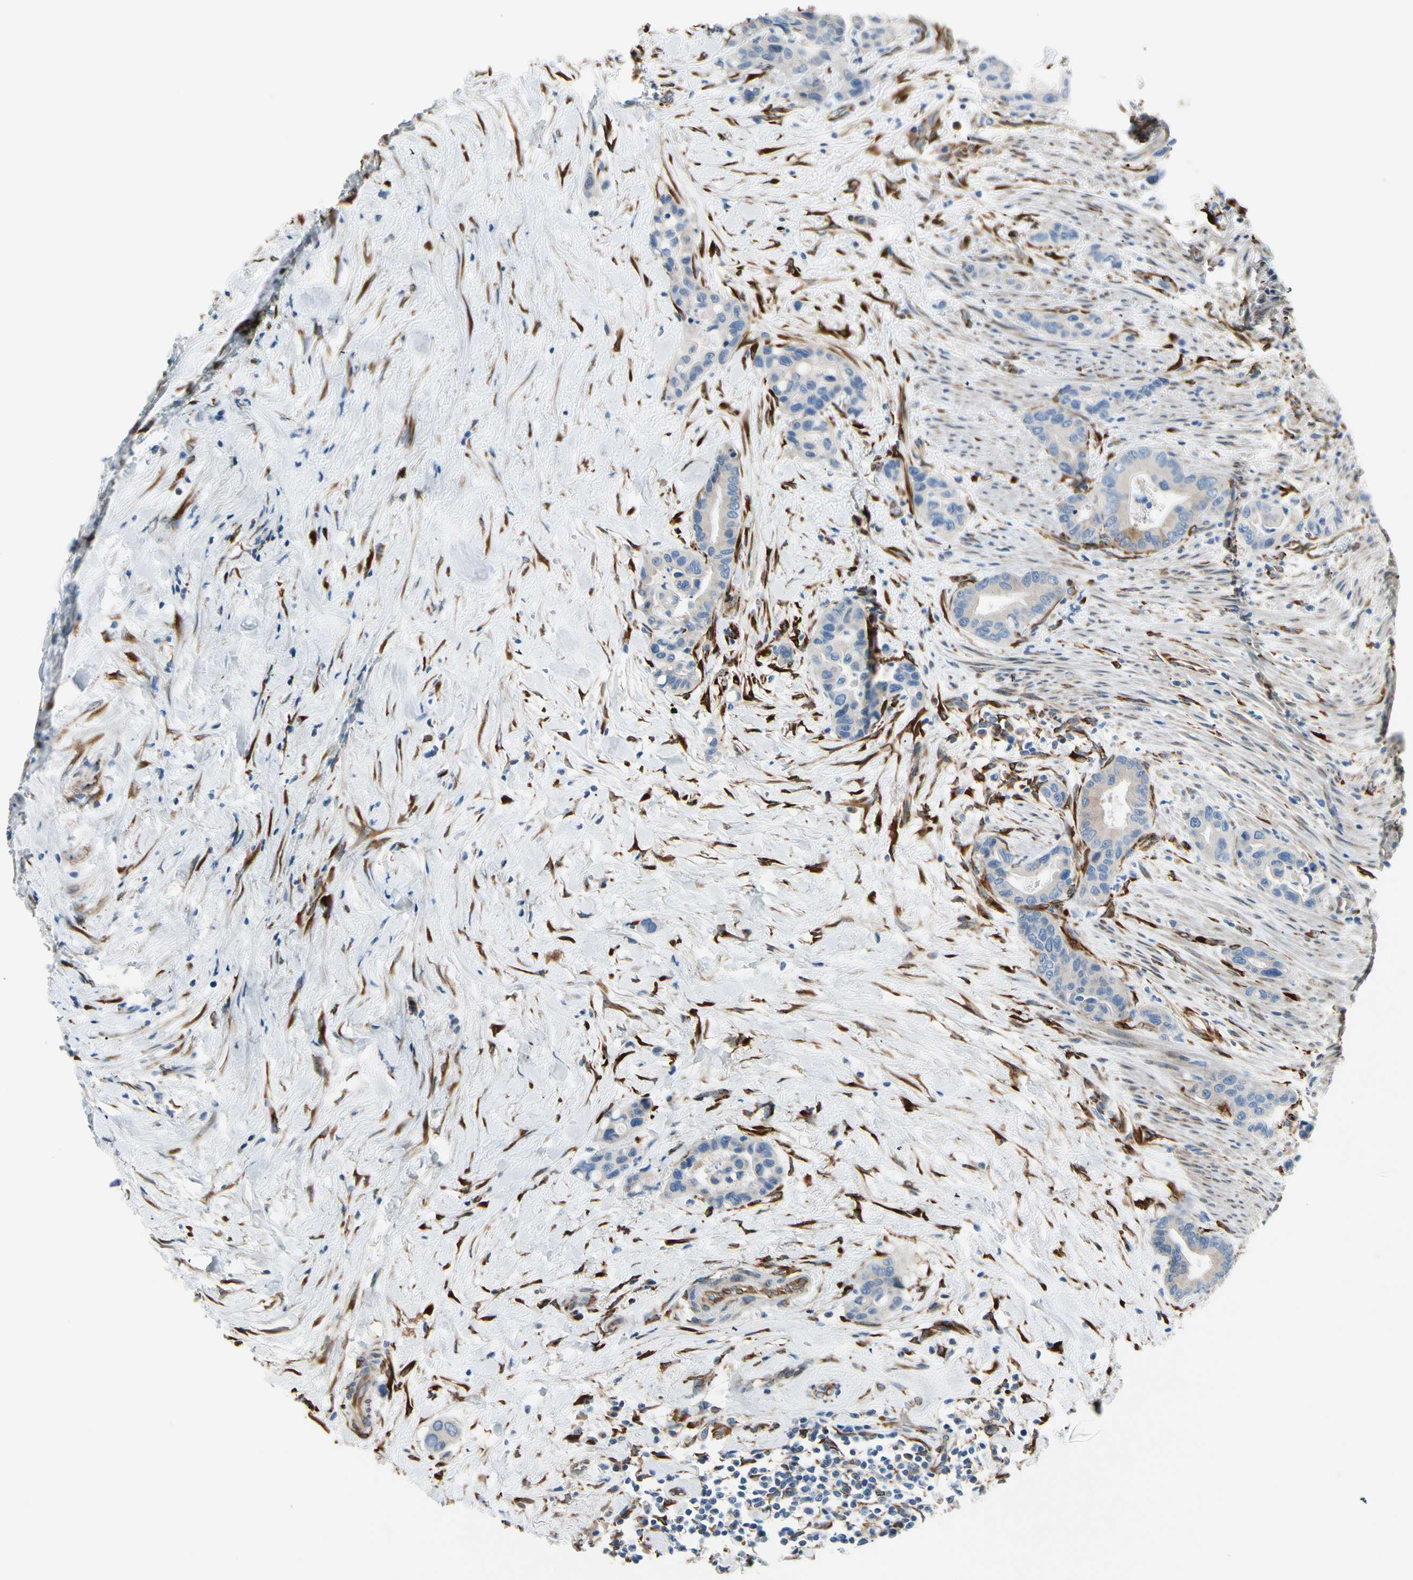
{"staining": {"intensity": "negative", "quantity": "none", "location": "none"}, "tissue": "colorectal cancer", "cell_type": "Tumor cells", "image_type": "cancer", "snomed": [{"axis": "morphology", "description": "Normal tissue, NOS"}, {"axis": "morphology", "description": "Adenocarcinoma, NOS"}, {"axis": "topography", "description": "Colon"}], "caption": "Immunohistochemistry (IHC) photomicrograph of neoplastic tissue: human colorectal adenocarcinoma stained with DAB (3,3'-diaminobenzidine) demonstrates no significant protein expression in tumor cells. (DAB (3,3'-diaminobenzidine) immunohistochemistry (IHC), high magnification).", "gene": "FKBP7", "patient": {"sex": "male", "age": 82}}